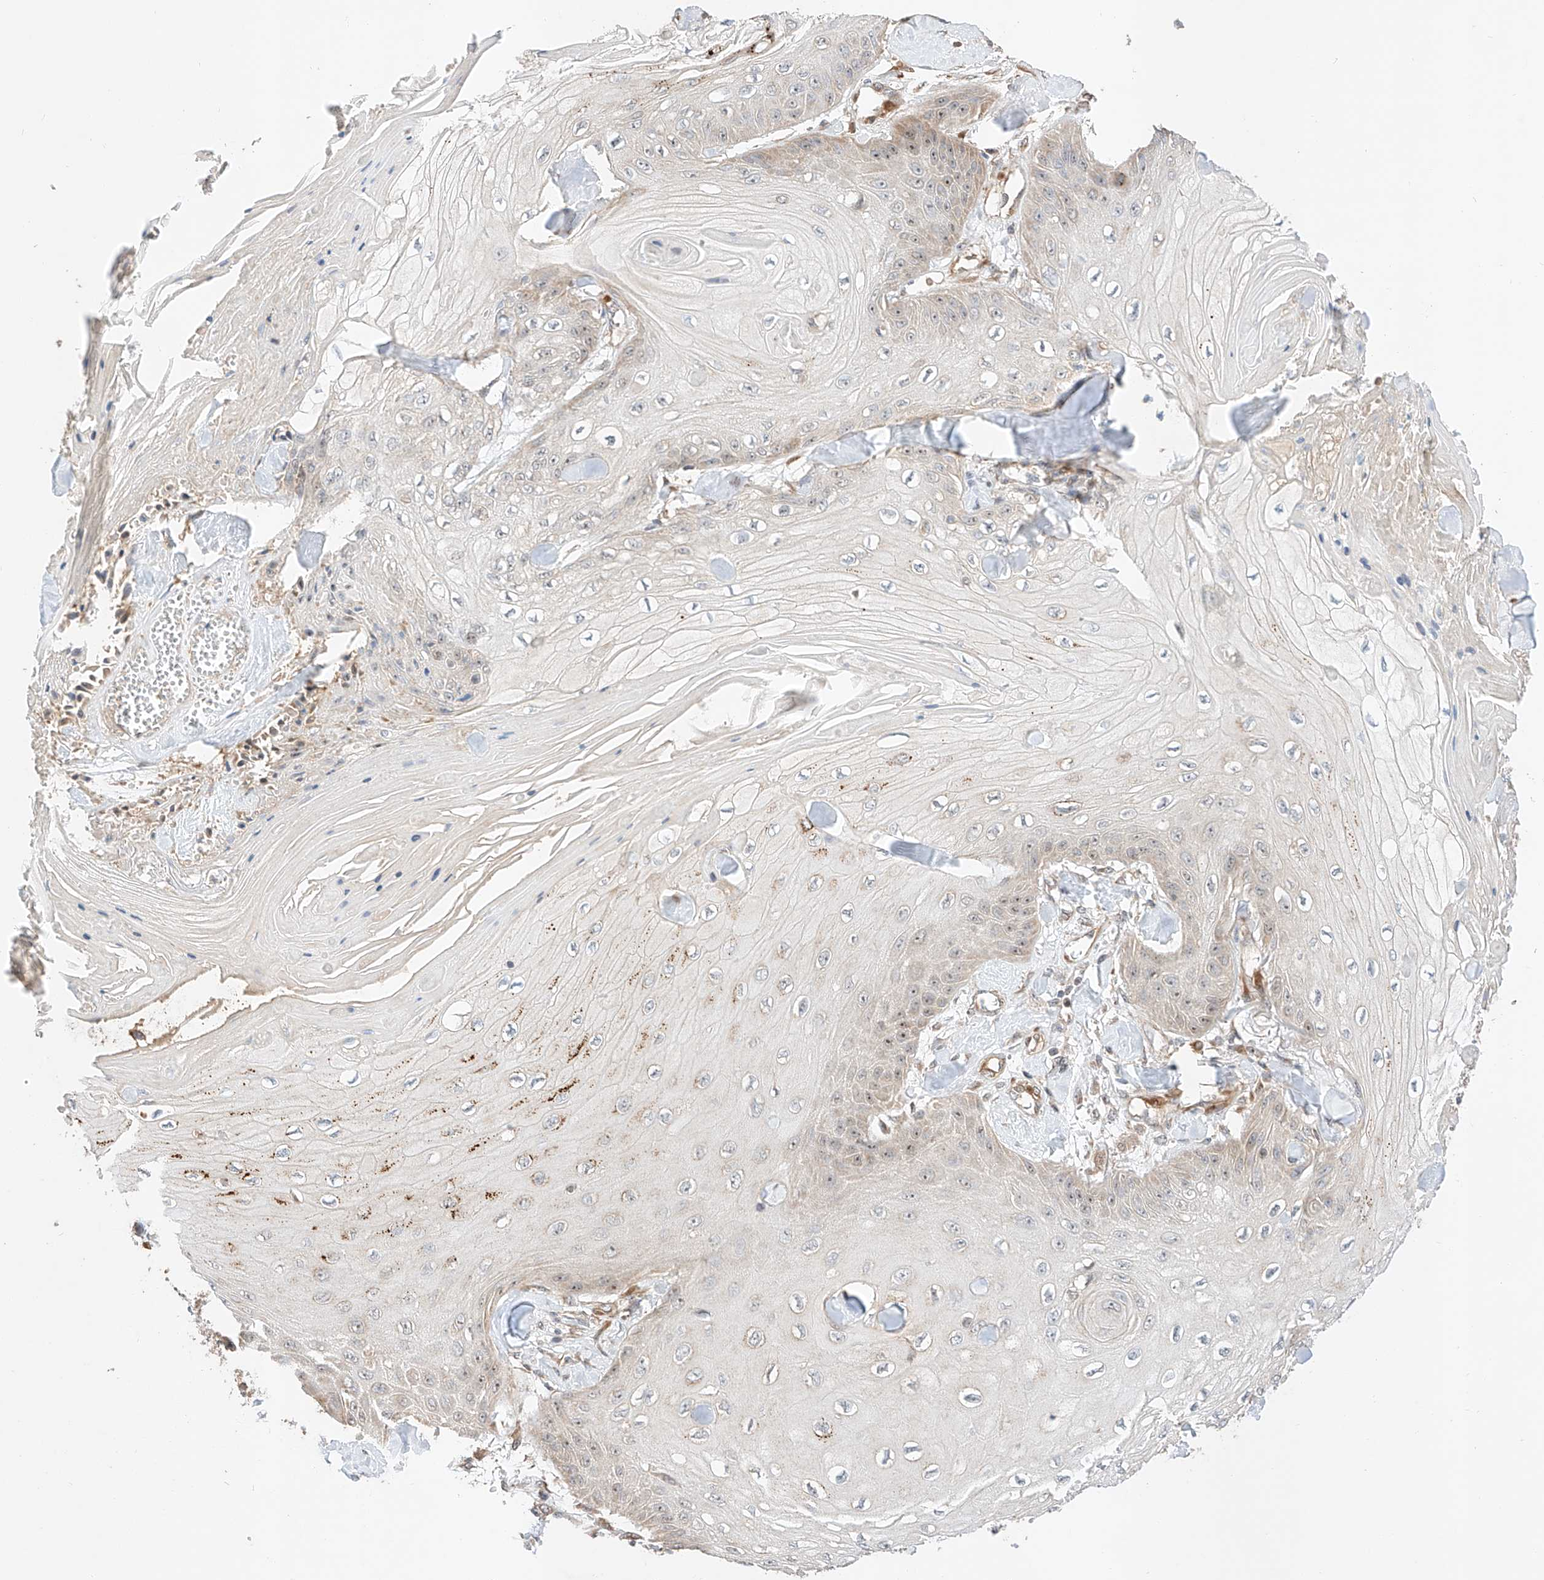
{"staining": {"intensity": "weak", "quantity": "<25%", "location": "nuclear"}, "tissue": "skin cancer", "cell_type": "Tumor cells", "image_type": "cancer", "snomed": [{"axis": "morphology", "description": "Squamous cell carcinoma, NOS"}, {"axis": "topography", "description": "Skin"}], "caption": "Immunohistochemistry (IHC) image of human skin squamous cell carcinoma stained for a protein (brown), which displays no positivity in tumor cells.", "gene": "RAB23", "patient": {"sex": "male", "age": 74}}